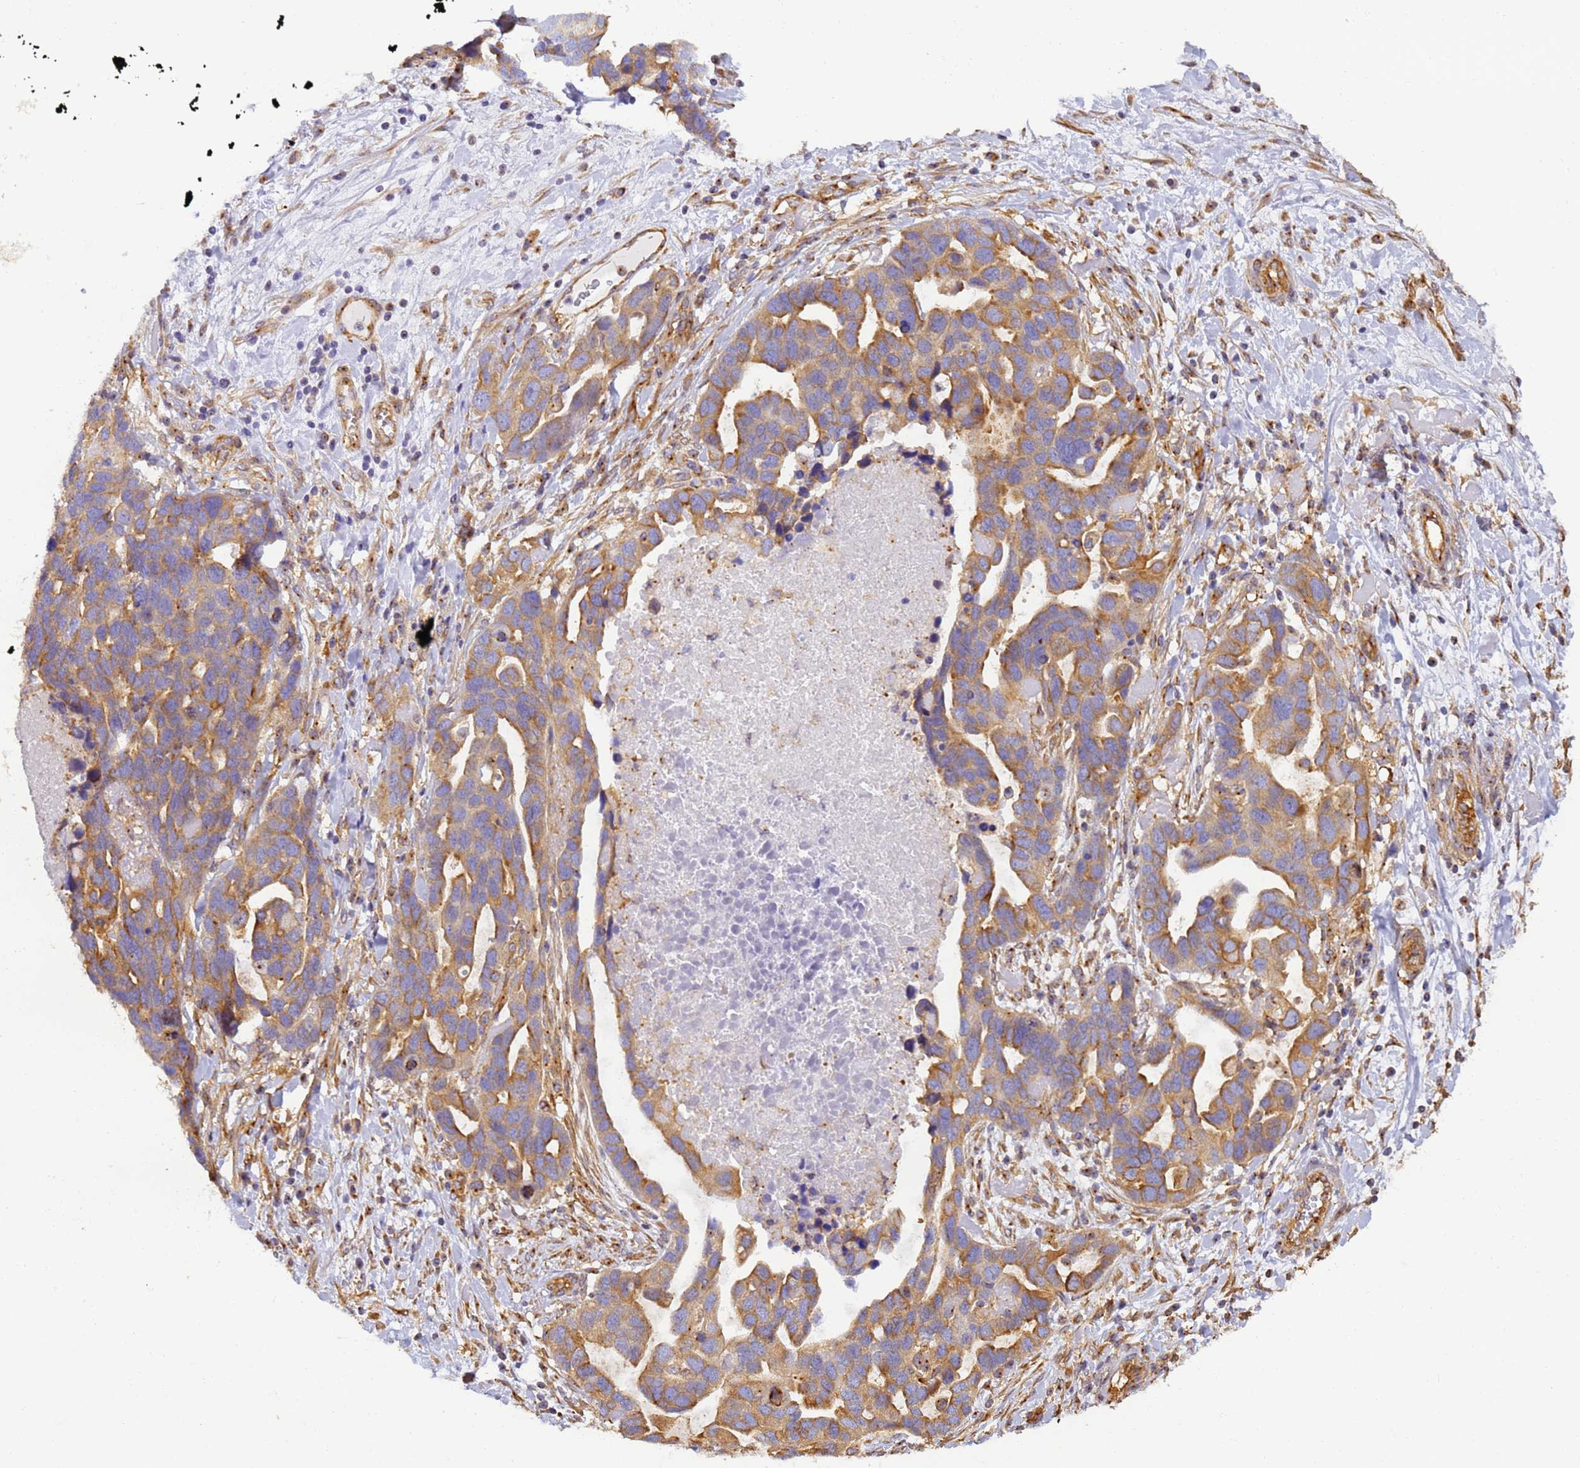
{"staining": {"intensity": "moderate", "quantity": ">75%", "location": "cytoplasmic/membranous"}, "tissue": "ovarian cancer", "cell_type": "Tumor cells", "image_type": "cancer", "snomed": [{"axis": "morphology", "description": "Cystadenocarcinoma, serous, NOS"}, {"axis": "topography", "description": "Ovary"}], "caption": "This is a micrograph of IHC staining of ovarian cancer, which shows moderate positivity in the cytoplasmic/membranous of tumor cells.", "gene": "DYNC1I2", "patient": {"sex": "female", "age": 54}}